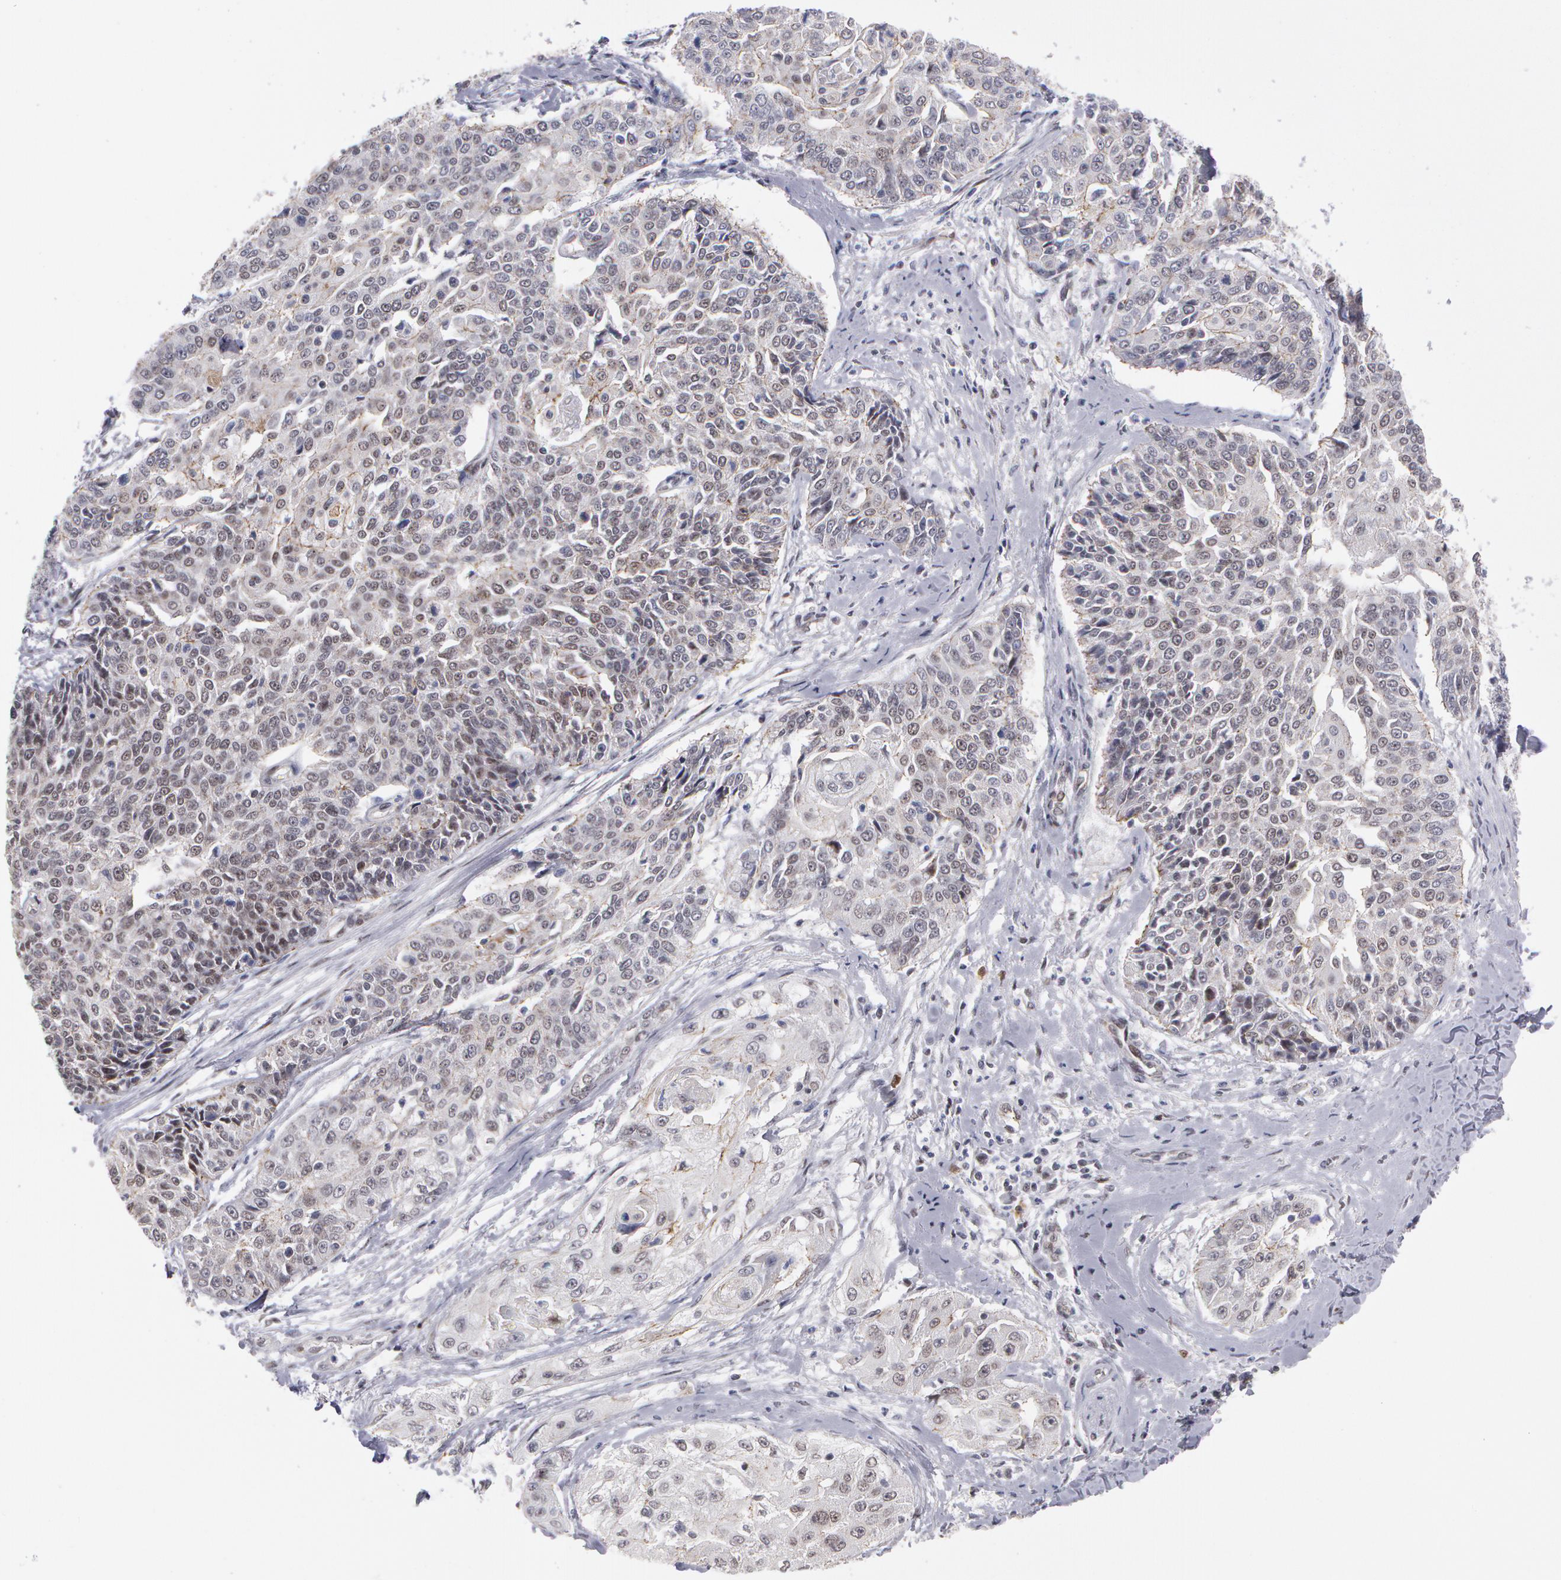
{"staining": {"intensity": "negative", "quantity": "none", "location": "none"}, "tissue": "cervical cancer", "cell_type": "Tumor cells", "image_type": "cancer", "snomed": [{"axis": "morphology", "description": "Squamous cell carcinoma, NOS"}, {"axis": "topography", "description": "Cervix"}], "caption": "Cervical squamous cell carcinoma stained for a protein using IHC exhibits no staining tumor cells.", "gene": "PRICKLE1", "patient": {"sex": "female", "age": 64}}